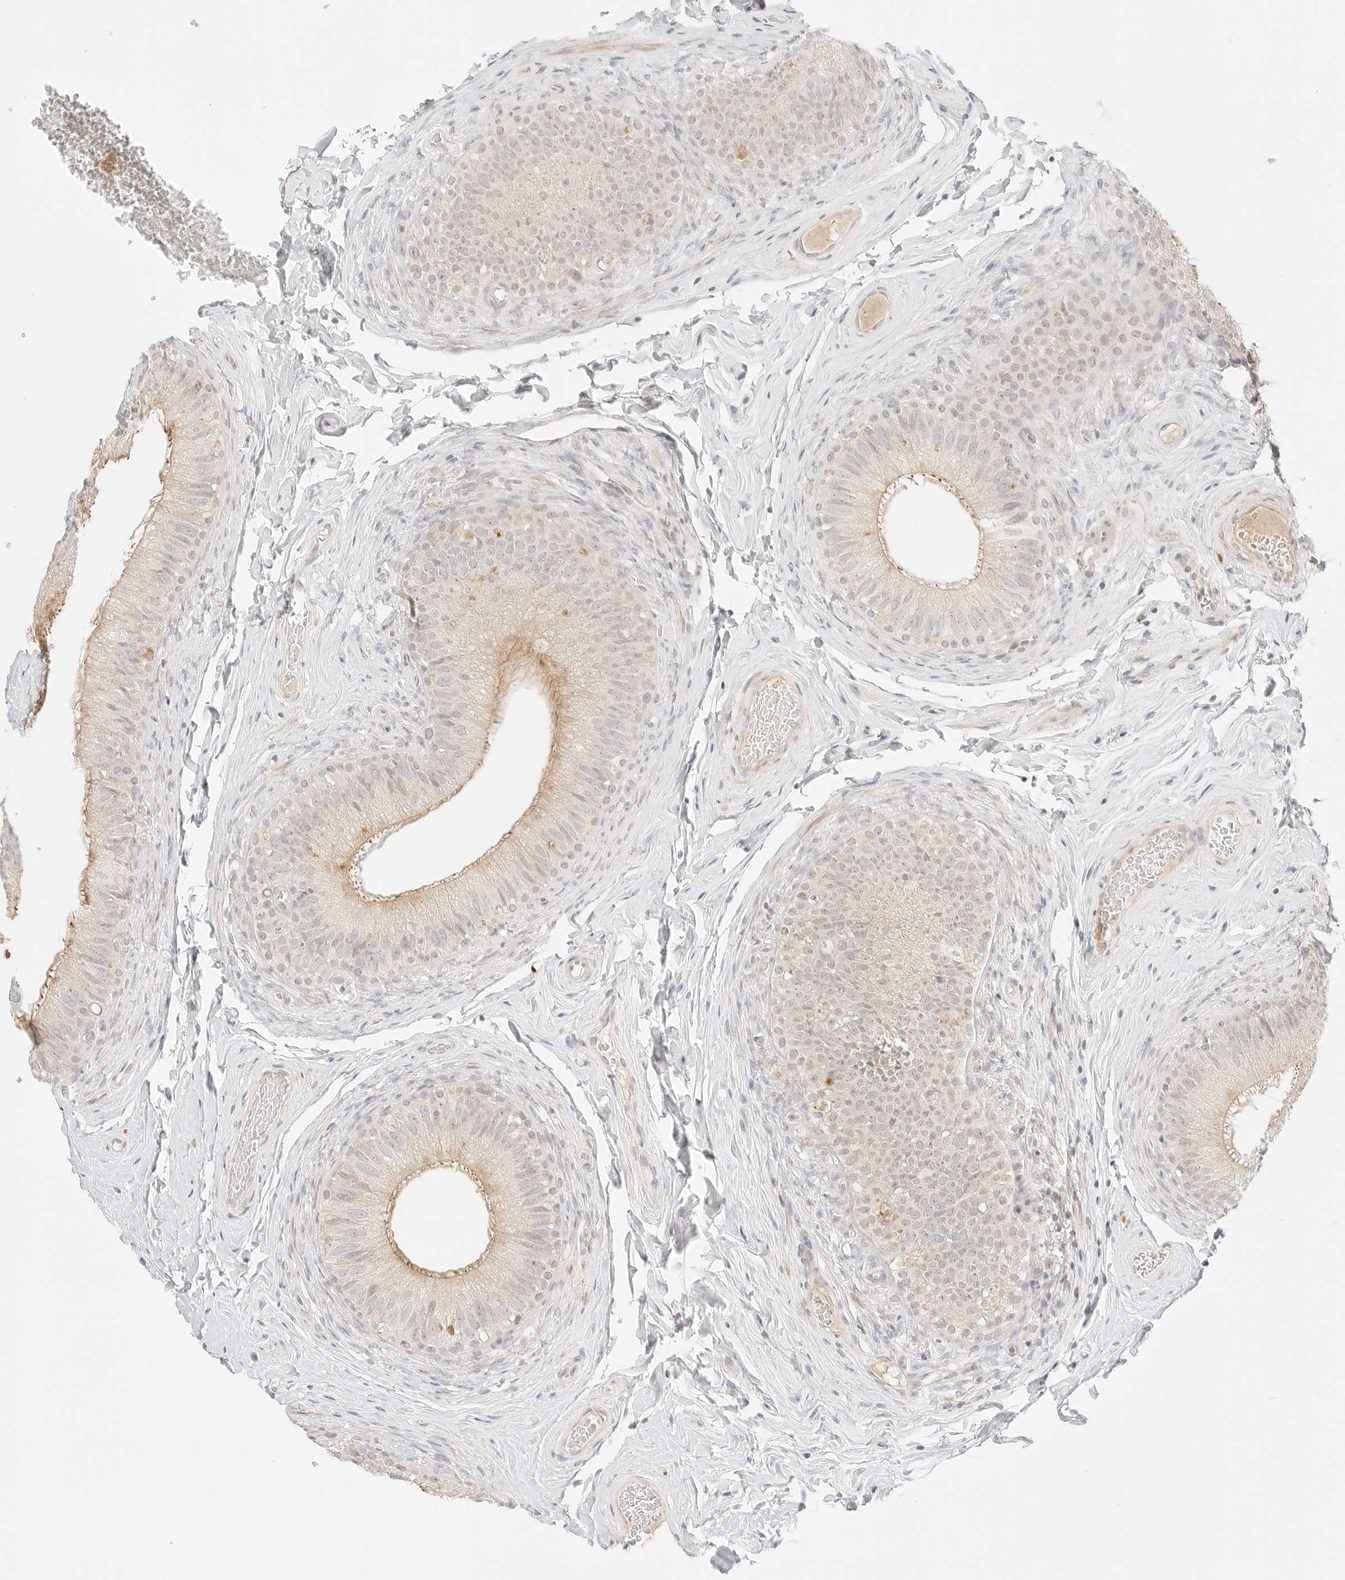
{"staining": {"intensity": "weak", "quantity": "25%-75%", "location": "cytoplasmic/membranous"}, "tissue": "epididymis", "cell_type": "Glandular cells", "image_type": "normal", "snomed": [{"axis": "morphology", "description": "Normal tissue, NOS"}, {"axis": "topography", "description": "Epididymis"}], "caption": "The photomicrograph exhibits immunohistochemical staining of normal epididymis. There is weak cytoplasmic/membranous expression is seen in about 25%-75% of glandular cells.", "gene": "GNAS", "patient": {"sex": "male", "age": 49}}